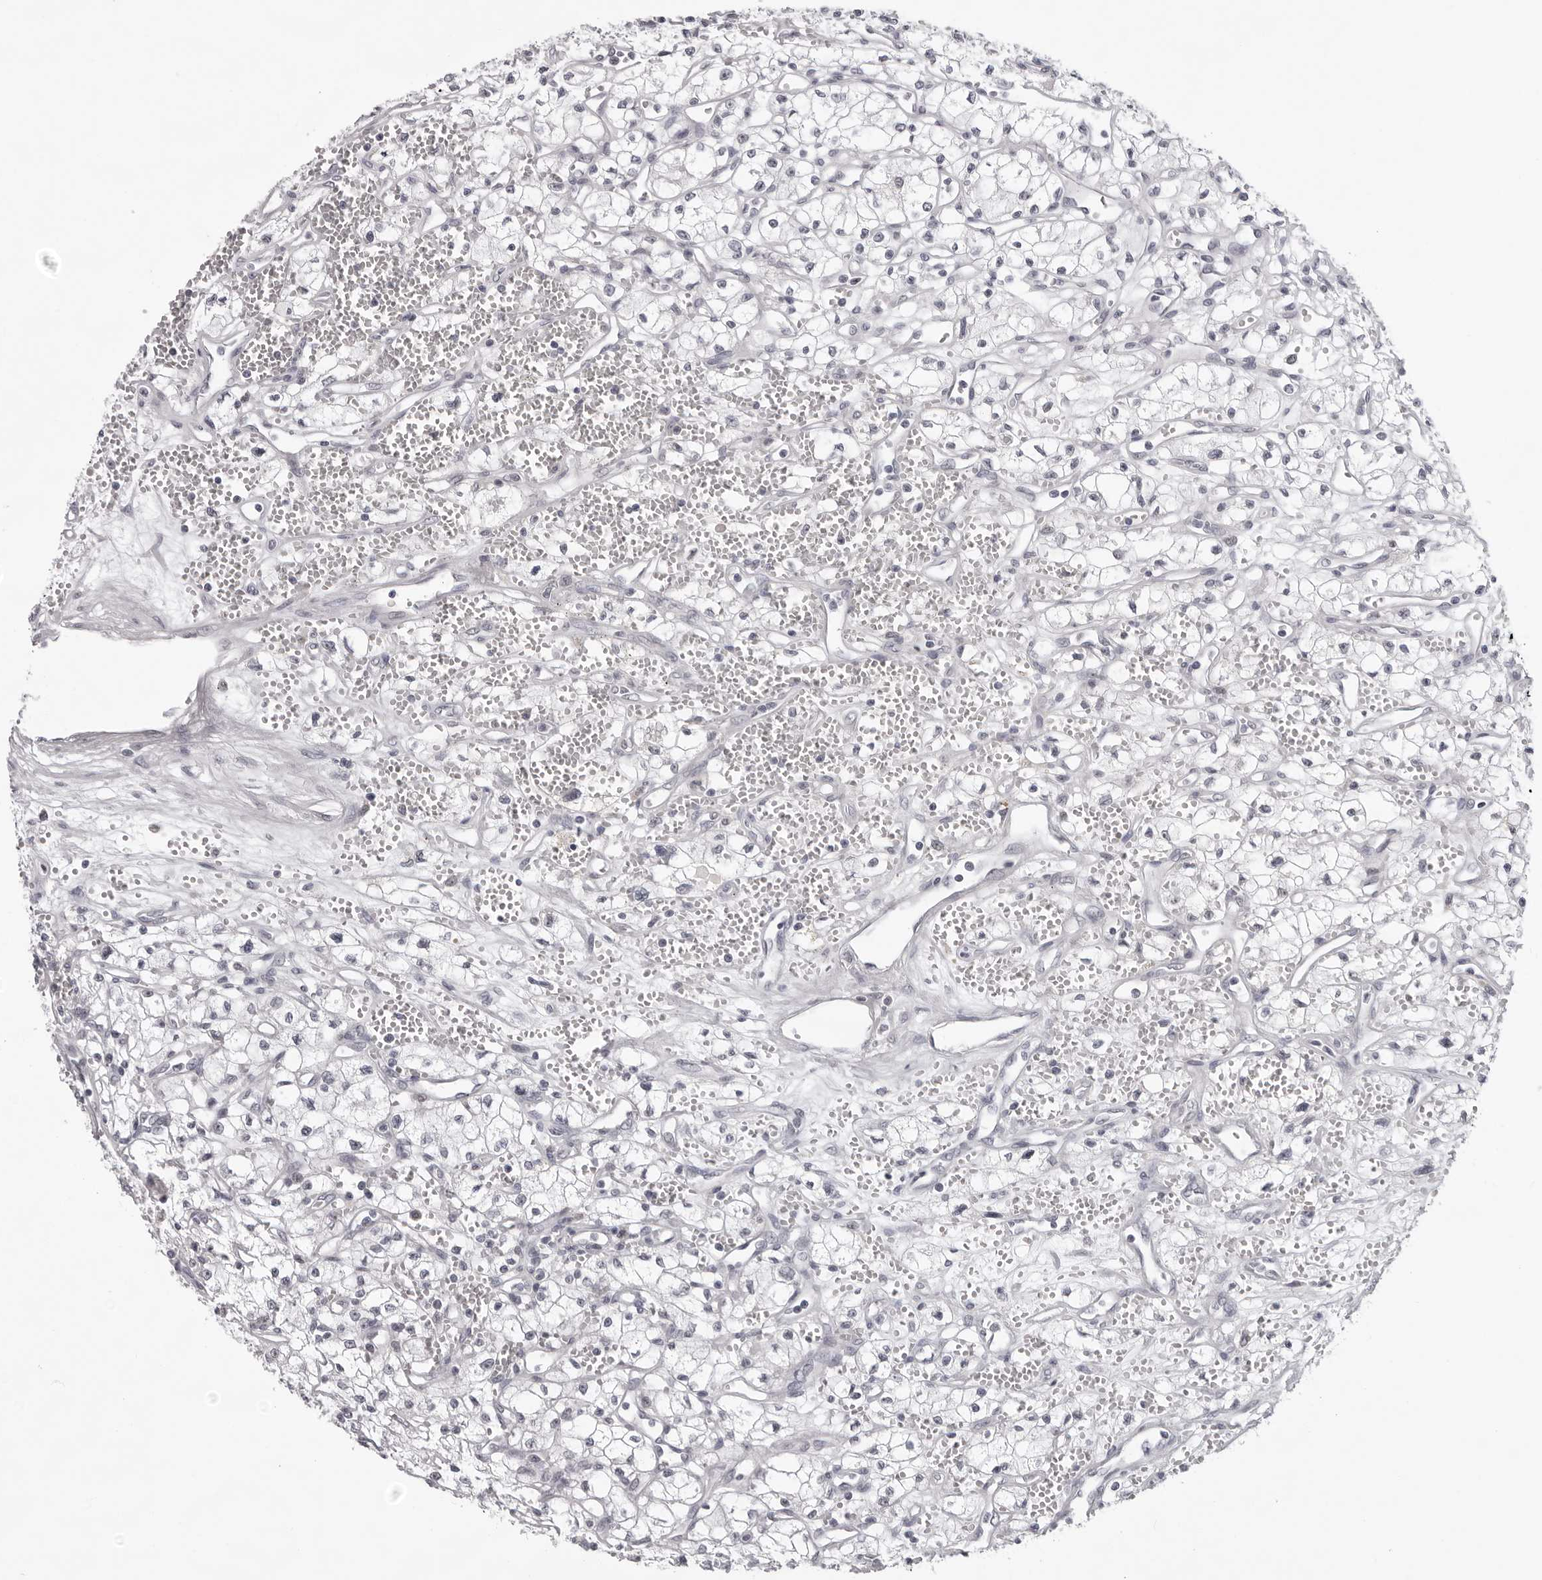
{"staining": {"intensity": "negative", "quantity": "none", "location": "none"}, "tissue": "renal cancer", "cell_type": "Tumor cells", "image_type": "cancer", "snomed": [{"axis": "morphology", "description": "Adenocarcinoma, NOS"}, {"axis": "topography", "description": "Kidney"}], "caption": "The immunohistochemistry (IHC) image has no significant positivity in tumor cells of renal adenocarcinoma tissue. The staining was performed using DAB (3,3'-diaminobenzidine) to visualize the protein expression in brown, while the nuclei were stained in blue with hematoxylin (Magnification: 20x).", "gene": "EXOSC10", "patient": {"sex": "male", "age": 59}}